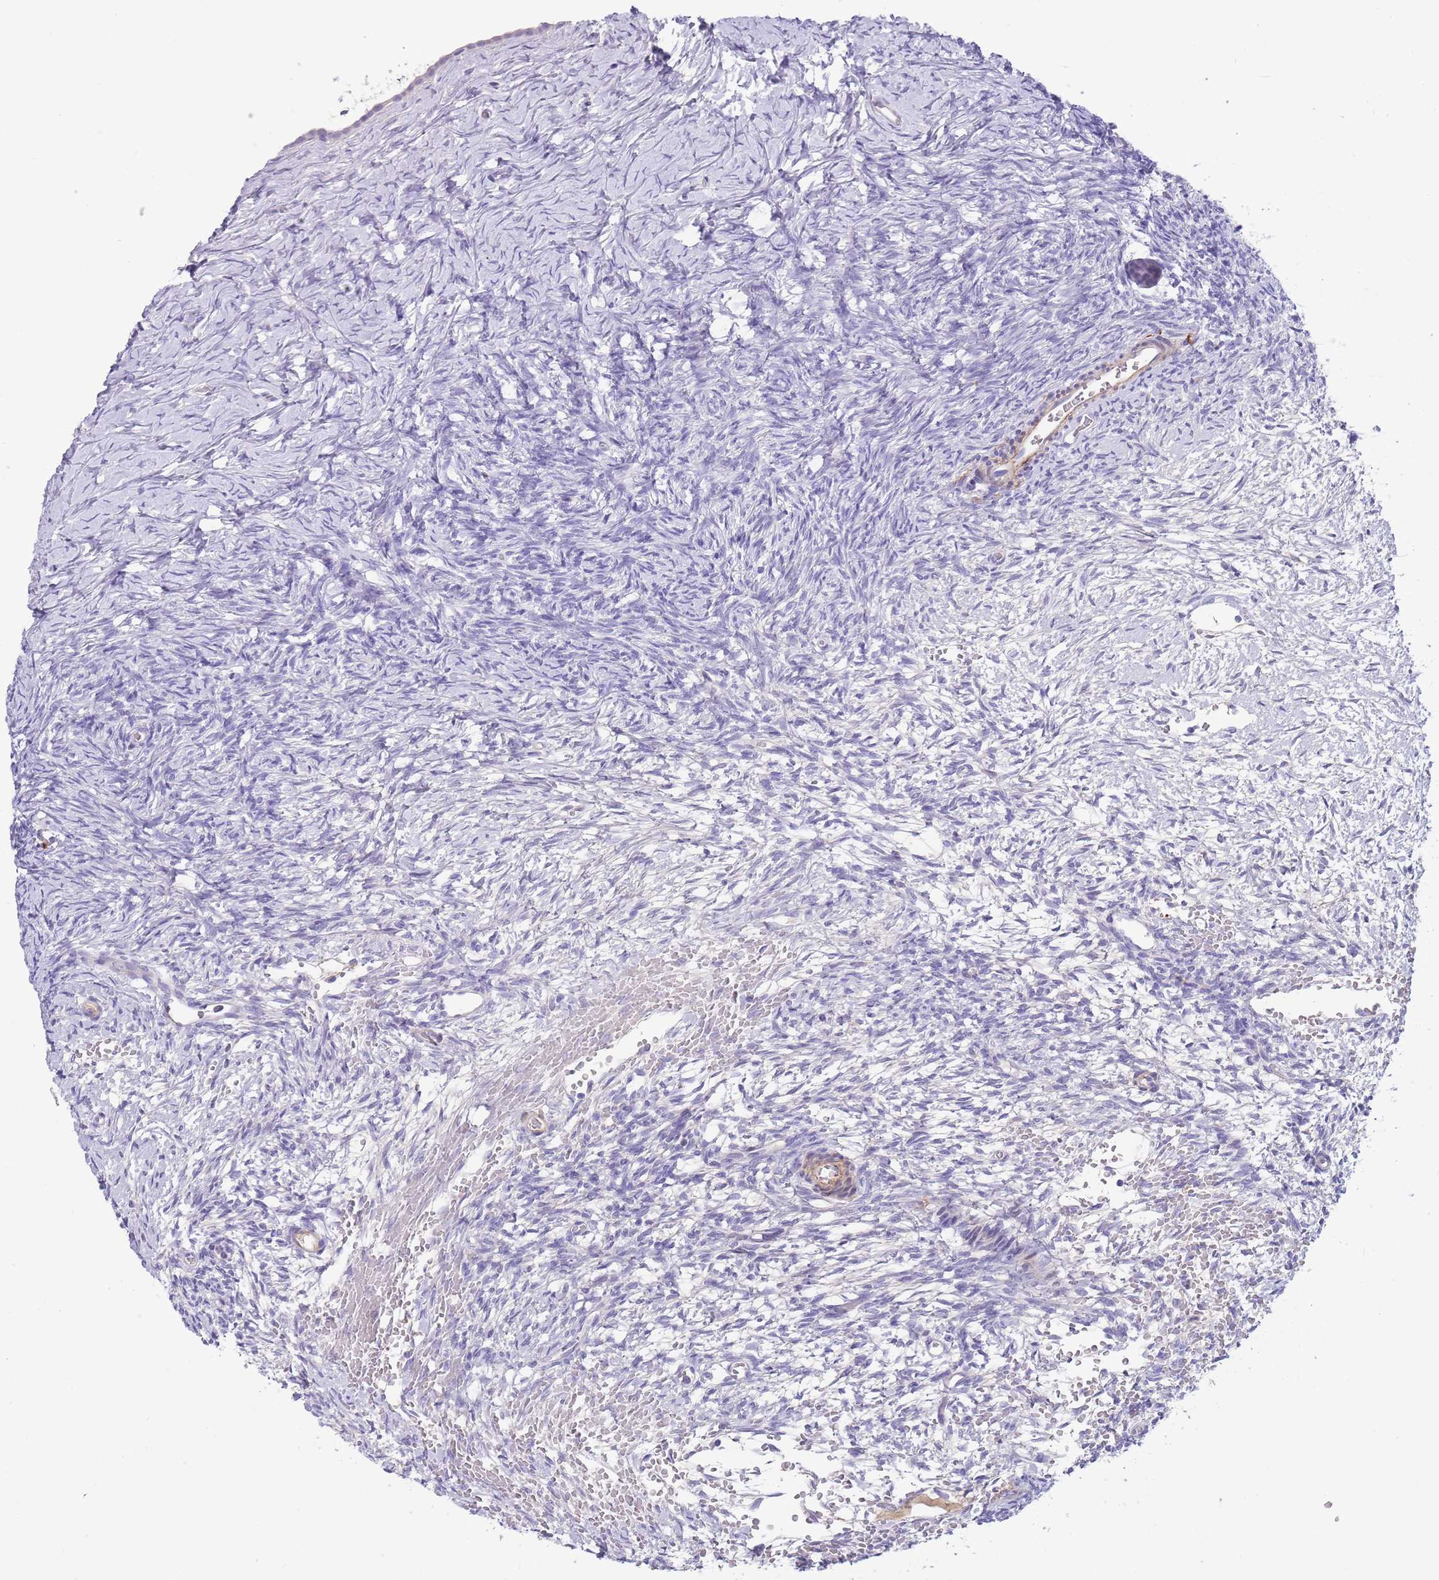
{"staining": {"intensity": "negative", "quantity": "none", "location": "none"}, "tissue": "ovary", "cell_type": "Follicle cells", "image_type": "normal", "snomed": [{"axis": "morphology", "description": "Normal tissue, NOS"}, {"axis": "topography", "description": "Ovary"}], "caption": "Human ovary stained for a protein using immunohistochemistry (IHC) reveals no expression in follicle cells.", "gene": "LEPROTL1", "patient": {"sex": "female", "age": 39}}